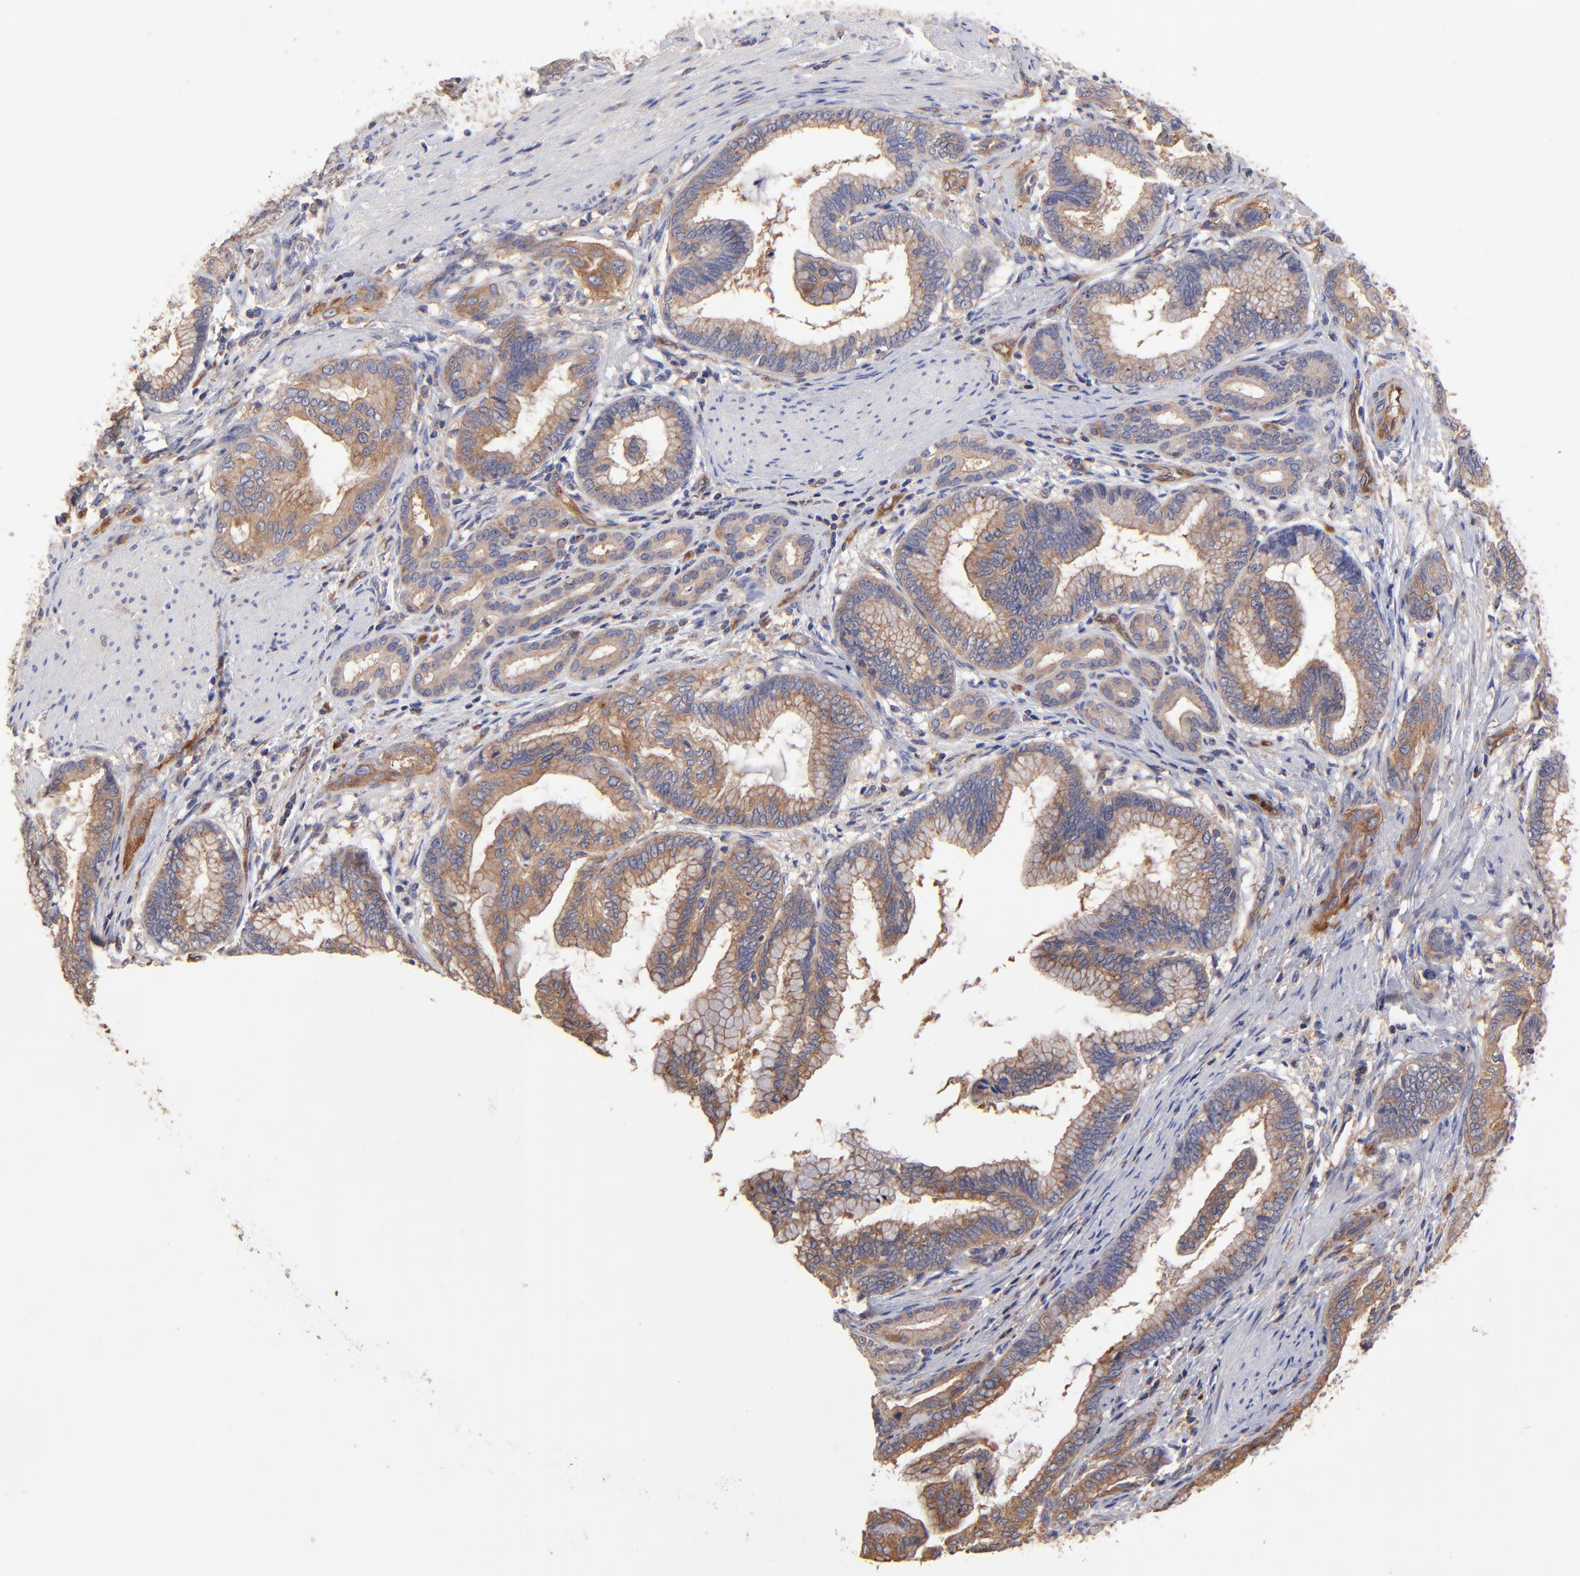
{"staining": {"intensity": "moderate", "quantity": ">75%", "location": "cytoplasmic/membranous"}, "tissue": "pancreatic cancer", "cell_type": "Tumor cells", "image_type": "cancer", "snomed": [{"axis": "morphology", "description": "Adenocarcinoma, NOS"}, {"axis": "topography", "description": "Pancreas"}], "caption": "Pancreatic cancer (adenocarcinoma) stained for a protein exhibits moderate cytoplasmic/membranous positivity in tumor cells.", "gene": "ASB7", "patient": {"sex": "female", "age": 64}}